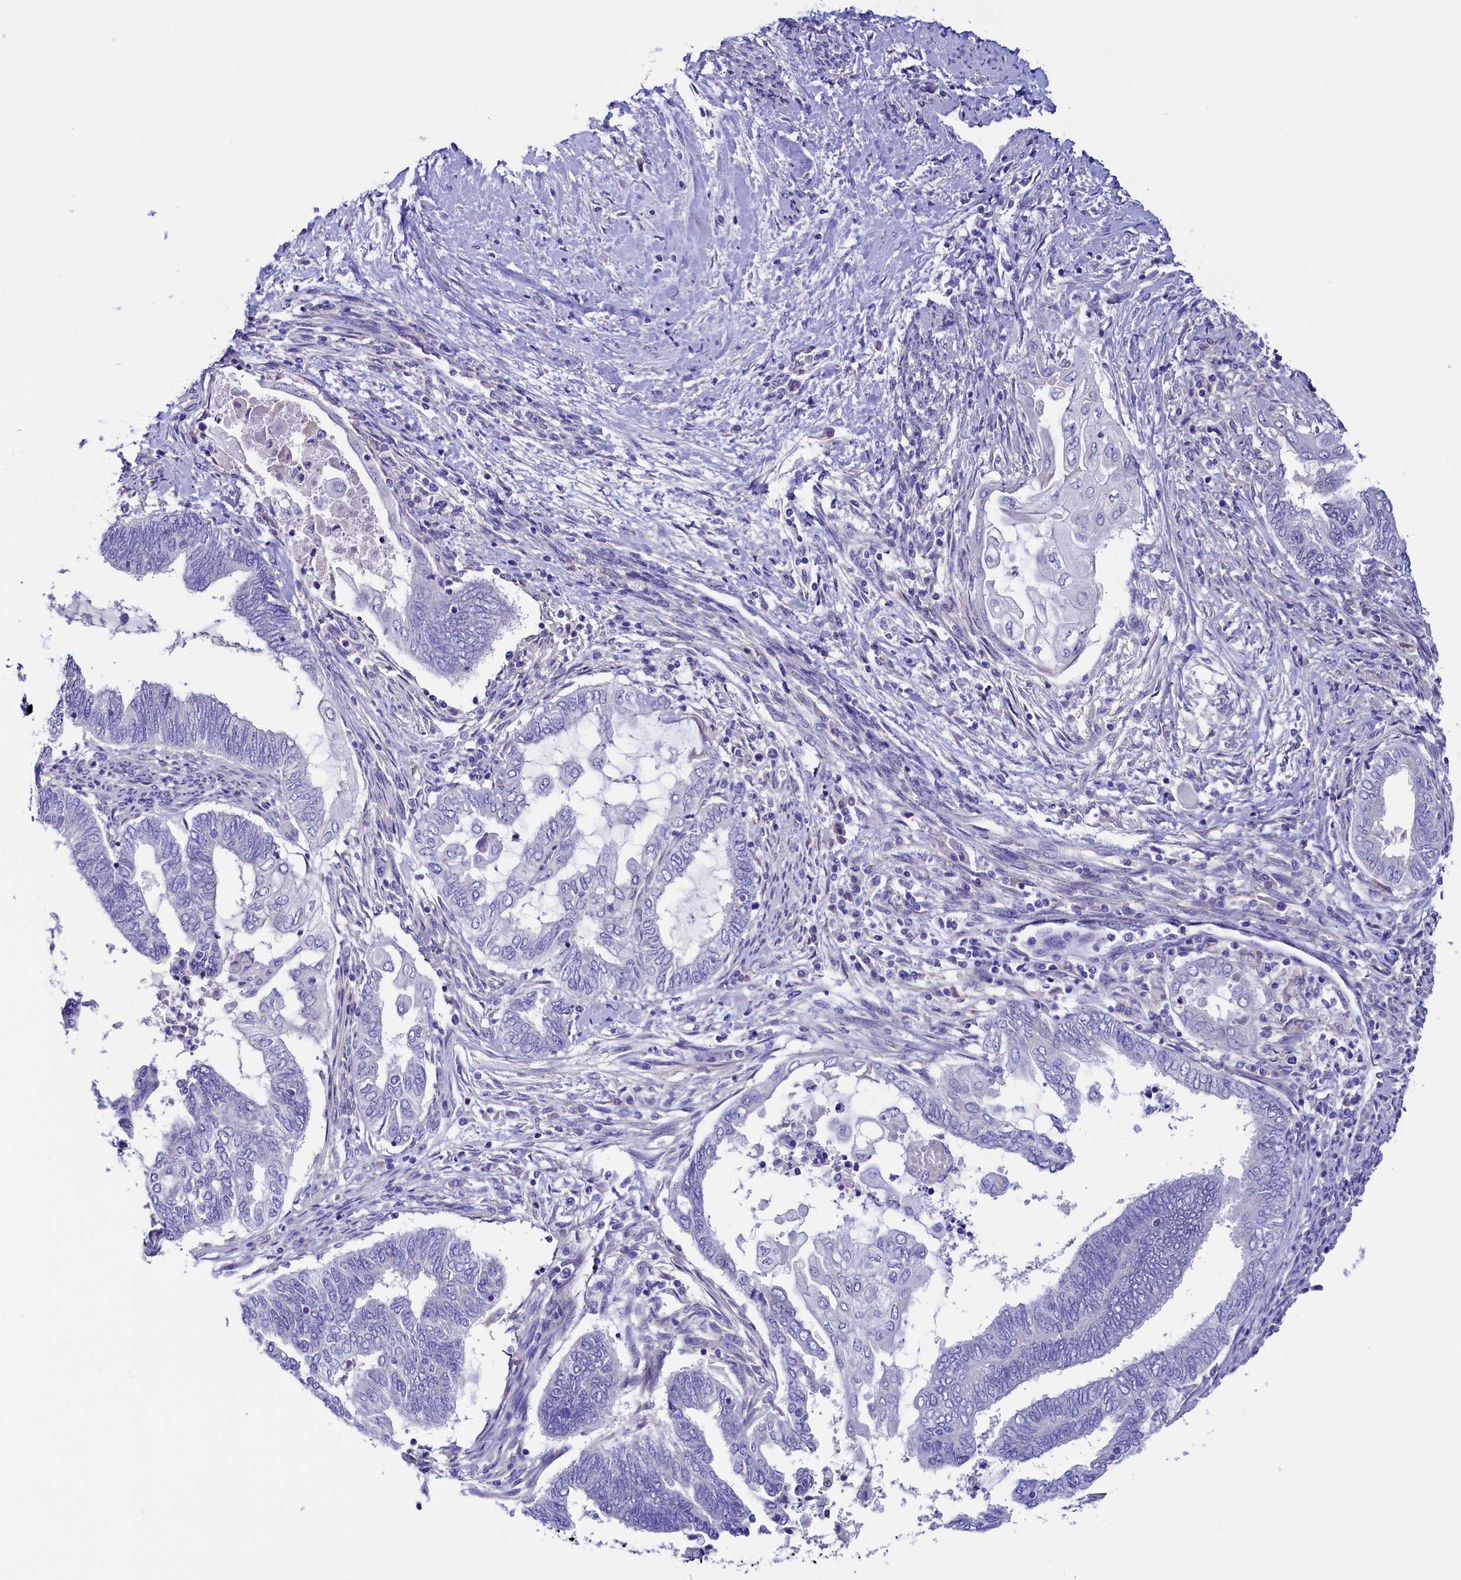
{"staining": {"intensity": "negative", "quantity": "none", "location": "none"}, "tissue": "endometrial cancer", "cell_type": "Tumor cells", "image_type": "cancer", "snomed": [{"axis": "morphology", "description": "Adenocarcinoma, NOS"}, {"axis": "topography", "description": "Uterus"}, {"axis": "topography", "description": "Endometrium"}], "caption": "IHC image of neoplastic tissue: endometrial adenocarcinoma stained with DAB (3,3'-diaminobenzidine) exhibits no significant protein staining in tumor cells. (DAB immunohistochemistry, high magnification).", "gene": "FLYWCH2", "patient": {"sex": "female", "age": 70}}